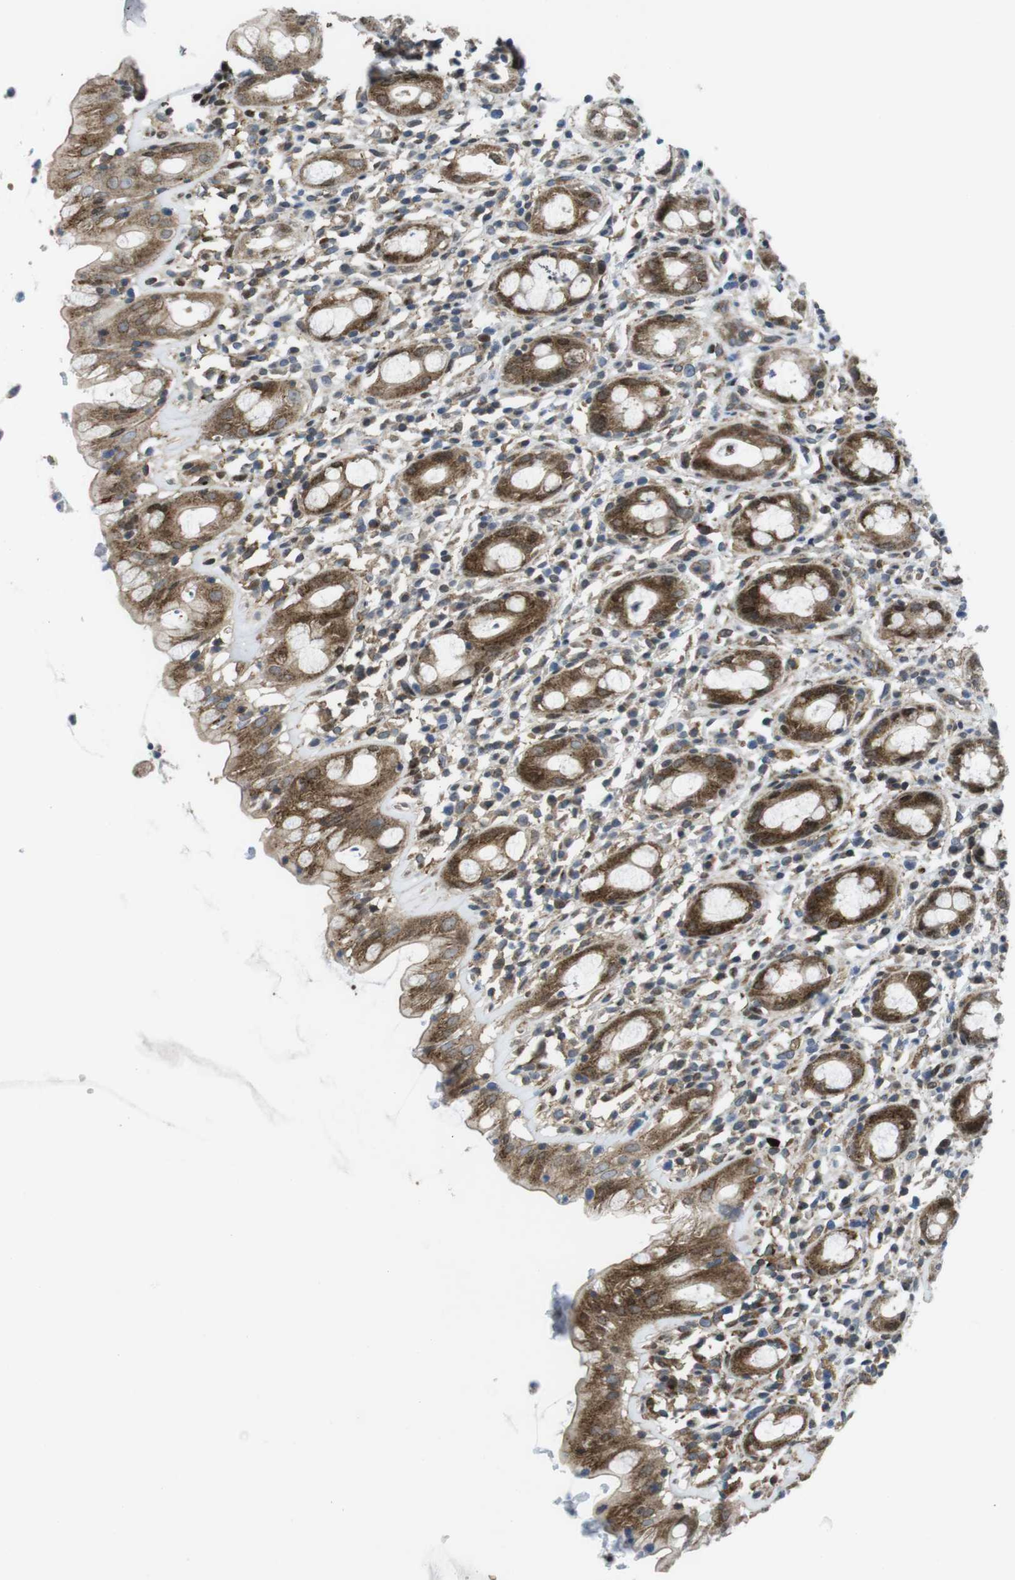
{"staining": {"intensity": "moderate", "quantity": ">75%", "location": "cytoplasmic/membranous"}, "tissue": "rectum", "cell_type": "Glandular cells", "image_type": "normal", "snomed": [{"axis": "morphology", "description": "Normal tissue, NOS"}, {"axis": "topography", "description": "Rectum"}], "caption": "DAB immunohistochemical staining of unremarkable rectum demonstrates moderate cytoplasmic/membranous protein staining in approximately >75% of glandular cells.", "gene": "CUL7", "patient": {"sex": "male", "age": 44}}